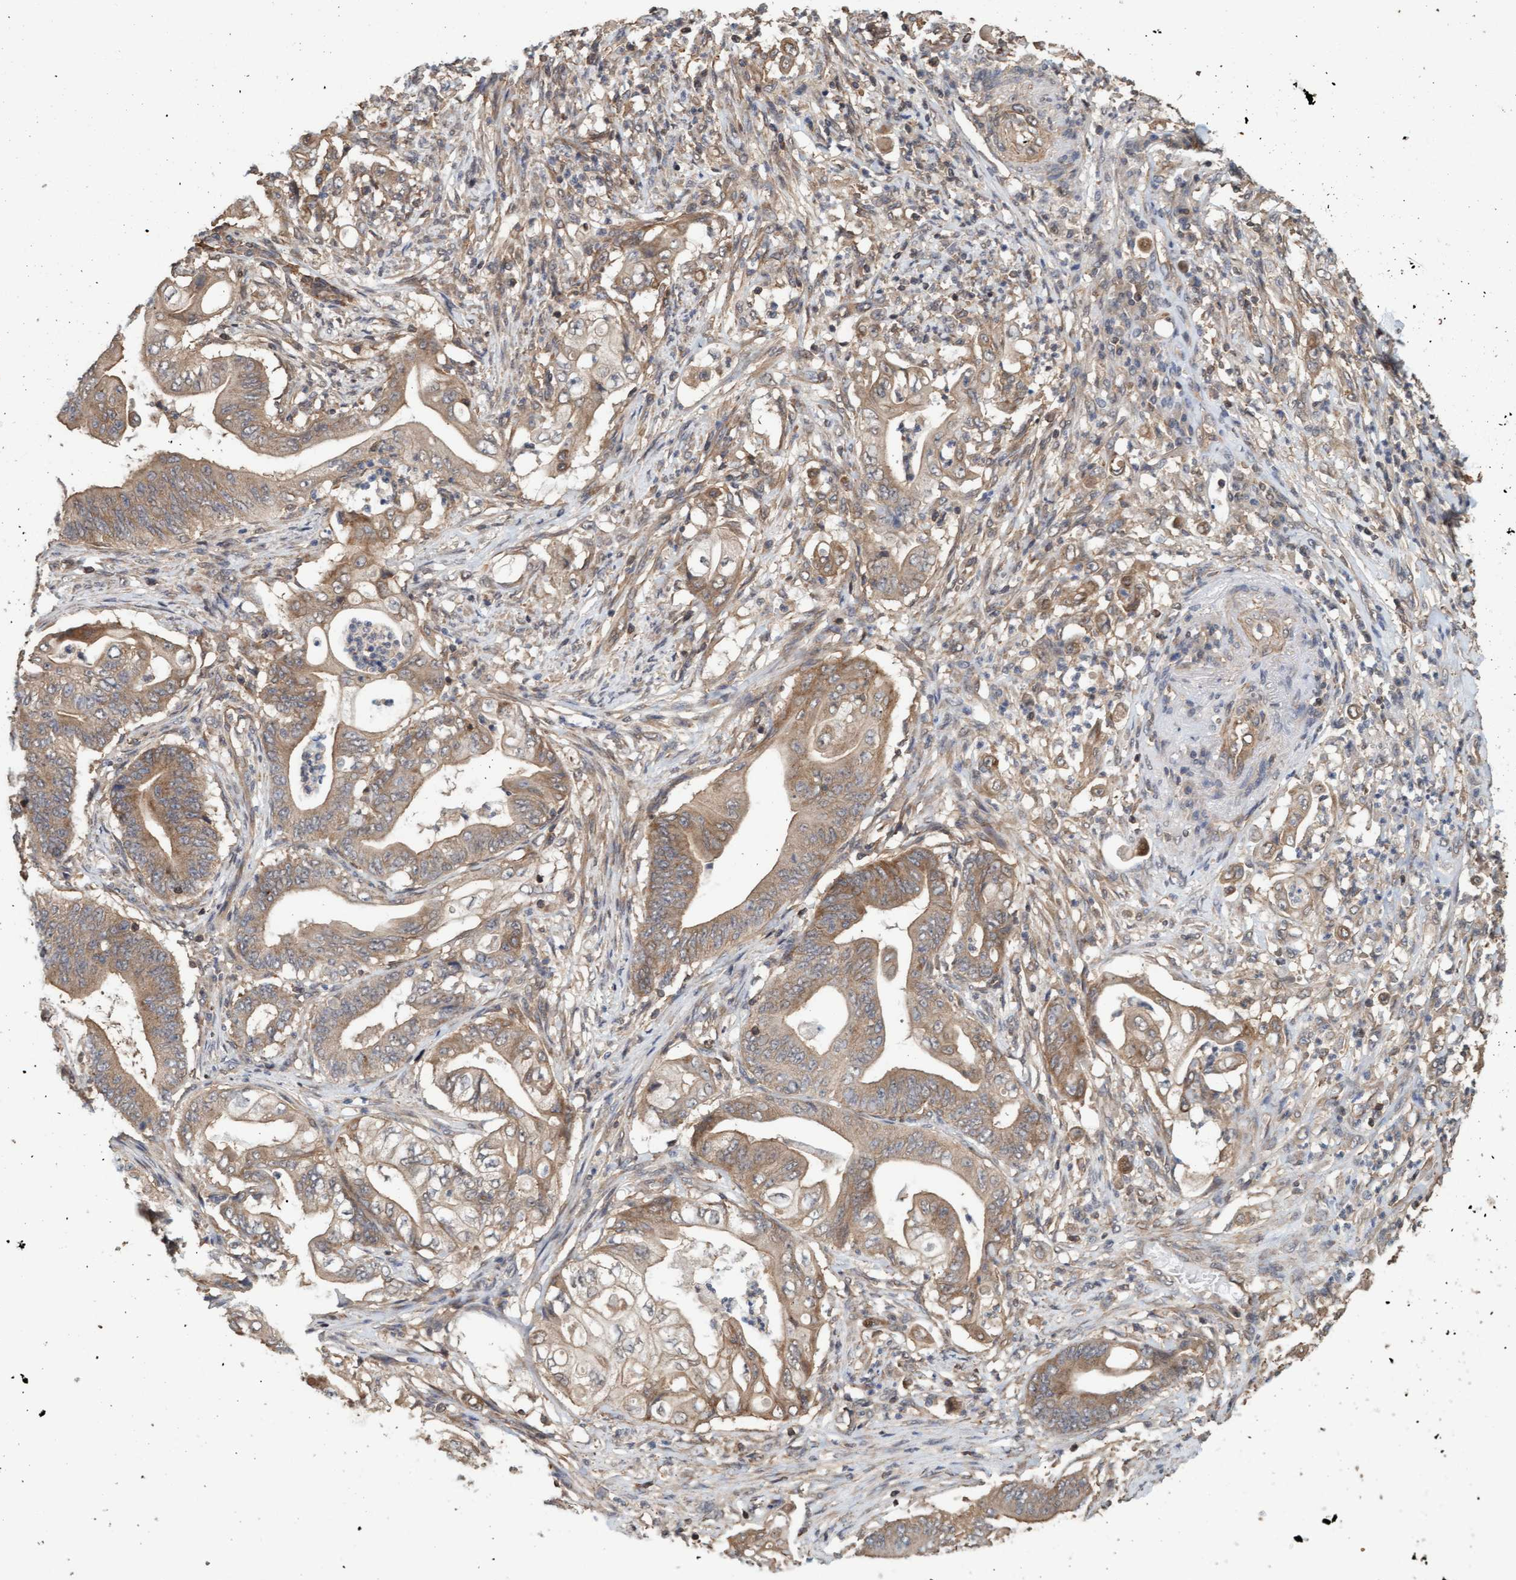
{"staining": {"intensity": "weak", "quantity": ">75%", "location": "cytoplasmic/membranous"}, "tissue": "stomach cancer", "cell_type": "Tumor cells", "image_type": "cancer", "snomed": [{"axis": "morphology", "description": "Adenocarcinoma, NOS"}, {"axis": "topography", "description": "Stomach"}], "caption": "Stomach cancer stained for a protein exhibits weak cytoplasmic/membranous positivity in tumor cells.", "gene": "FXR2", "patient": {"sex": "female", "age": 73}}